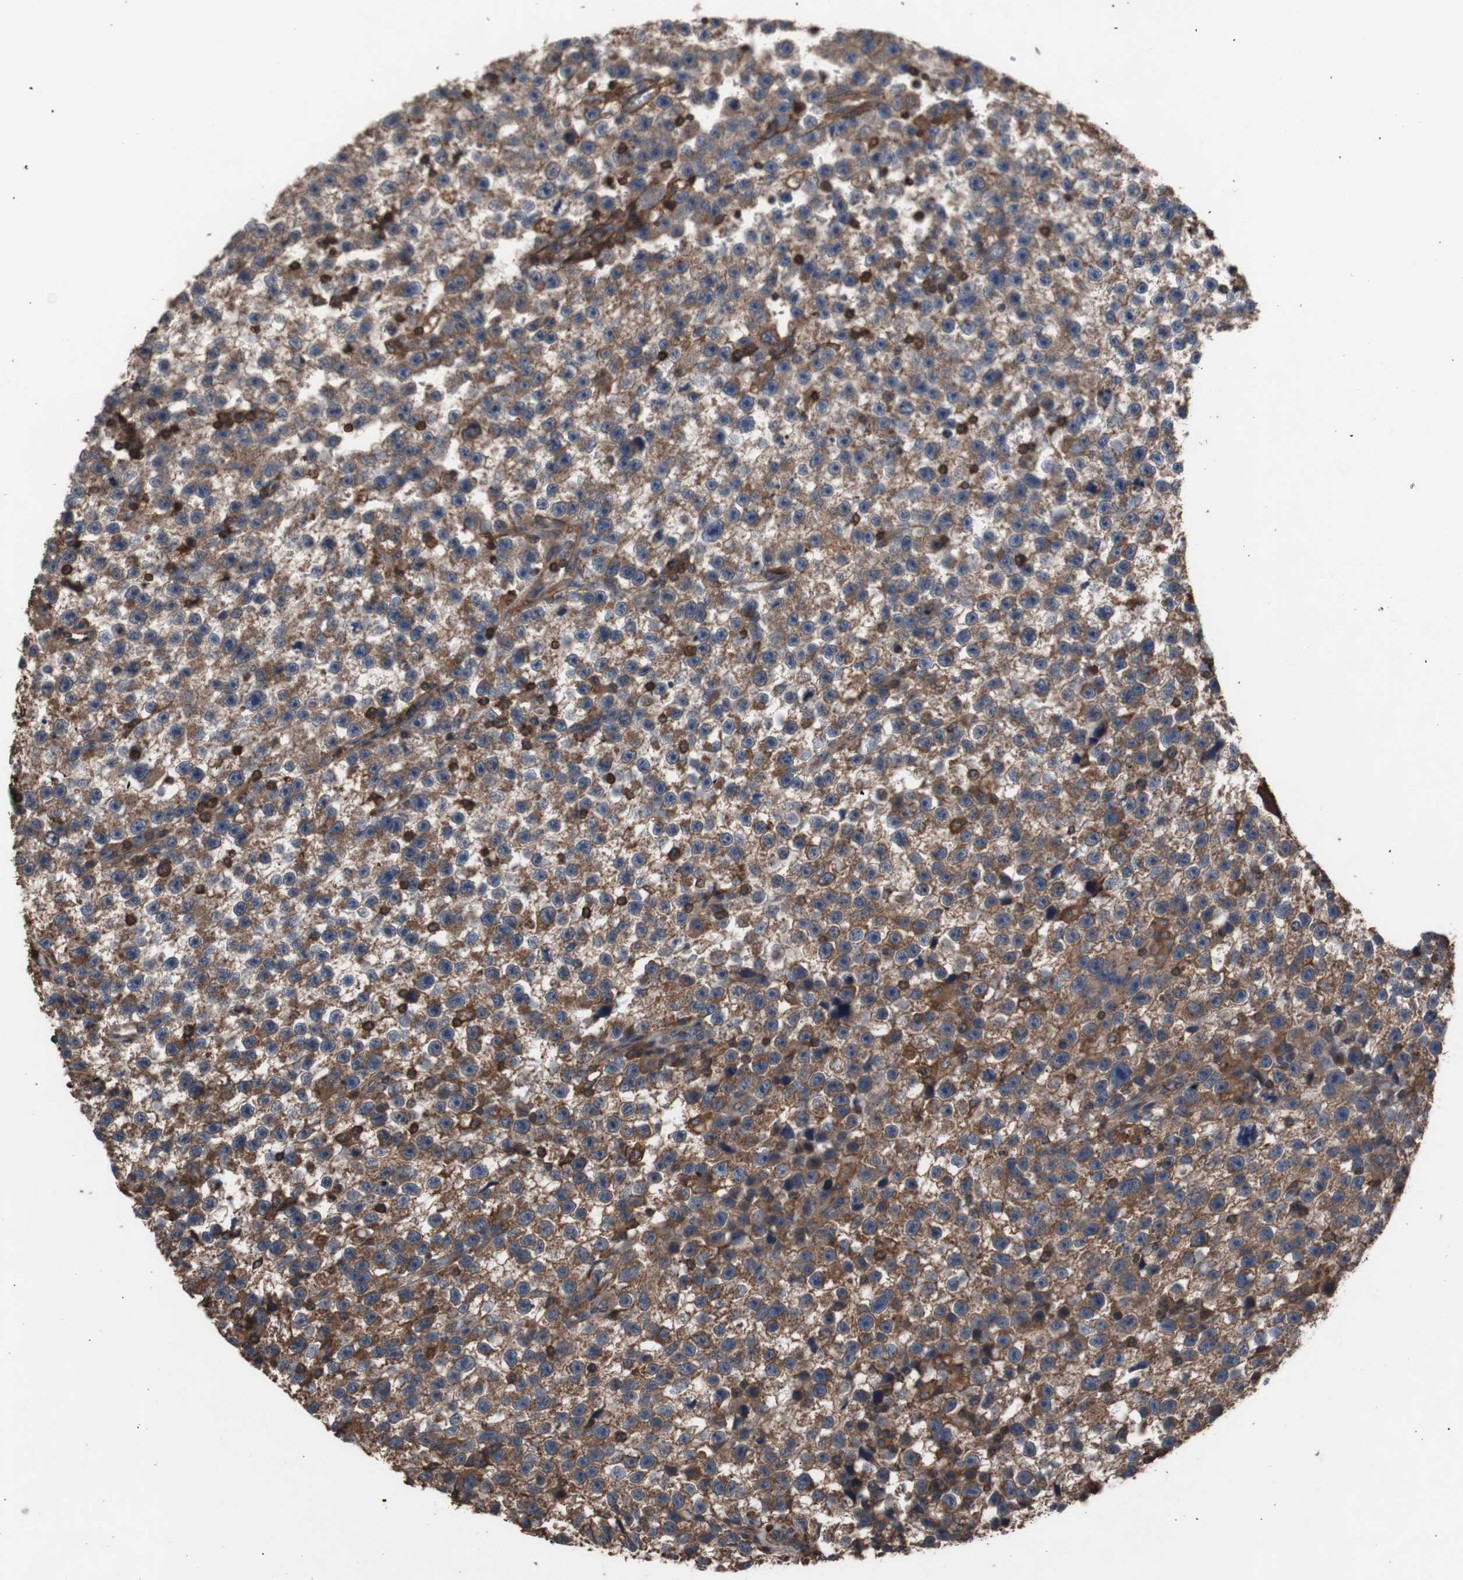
{"staining": {"intensity": "moderate", "quantity": ">75%", "location": "cytoplasmic/membranous"}, "tissue": "testis cancer", "cell_type": "Tumor cells", "image_type": "cancer", "snomed": [{"axis": "morphology", "description": "Seminoma, NOS"}, {"axis": "topography", "description": "Testis"}], "caption": "Seminoma (testis) stained with immunohistochemistry demonstrates moderate cytoplasmic/membranous staining in approximately >75% of tumor cells.", "gene": "COL6A2", "patient": {"sex": "male", "age": 33}}